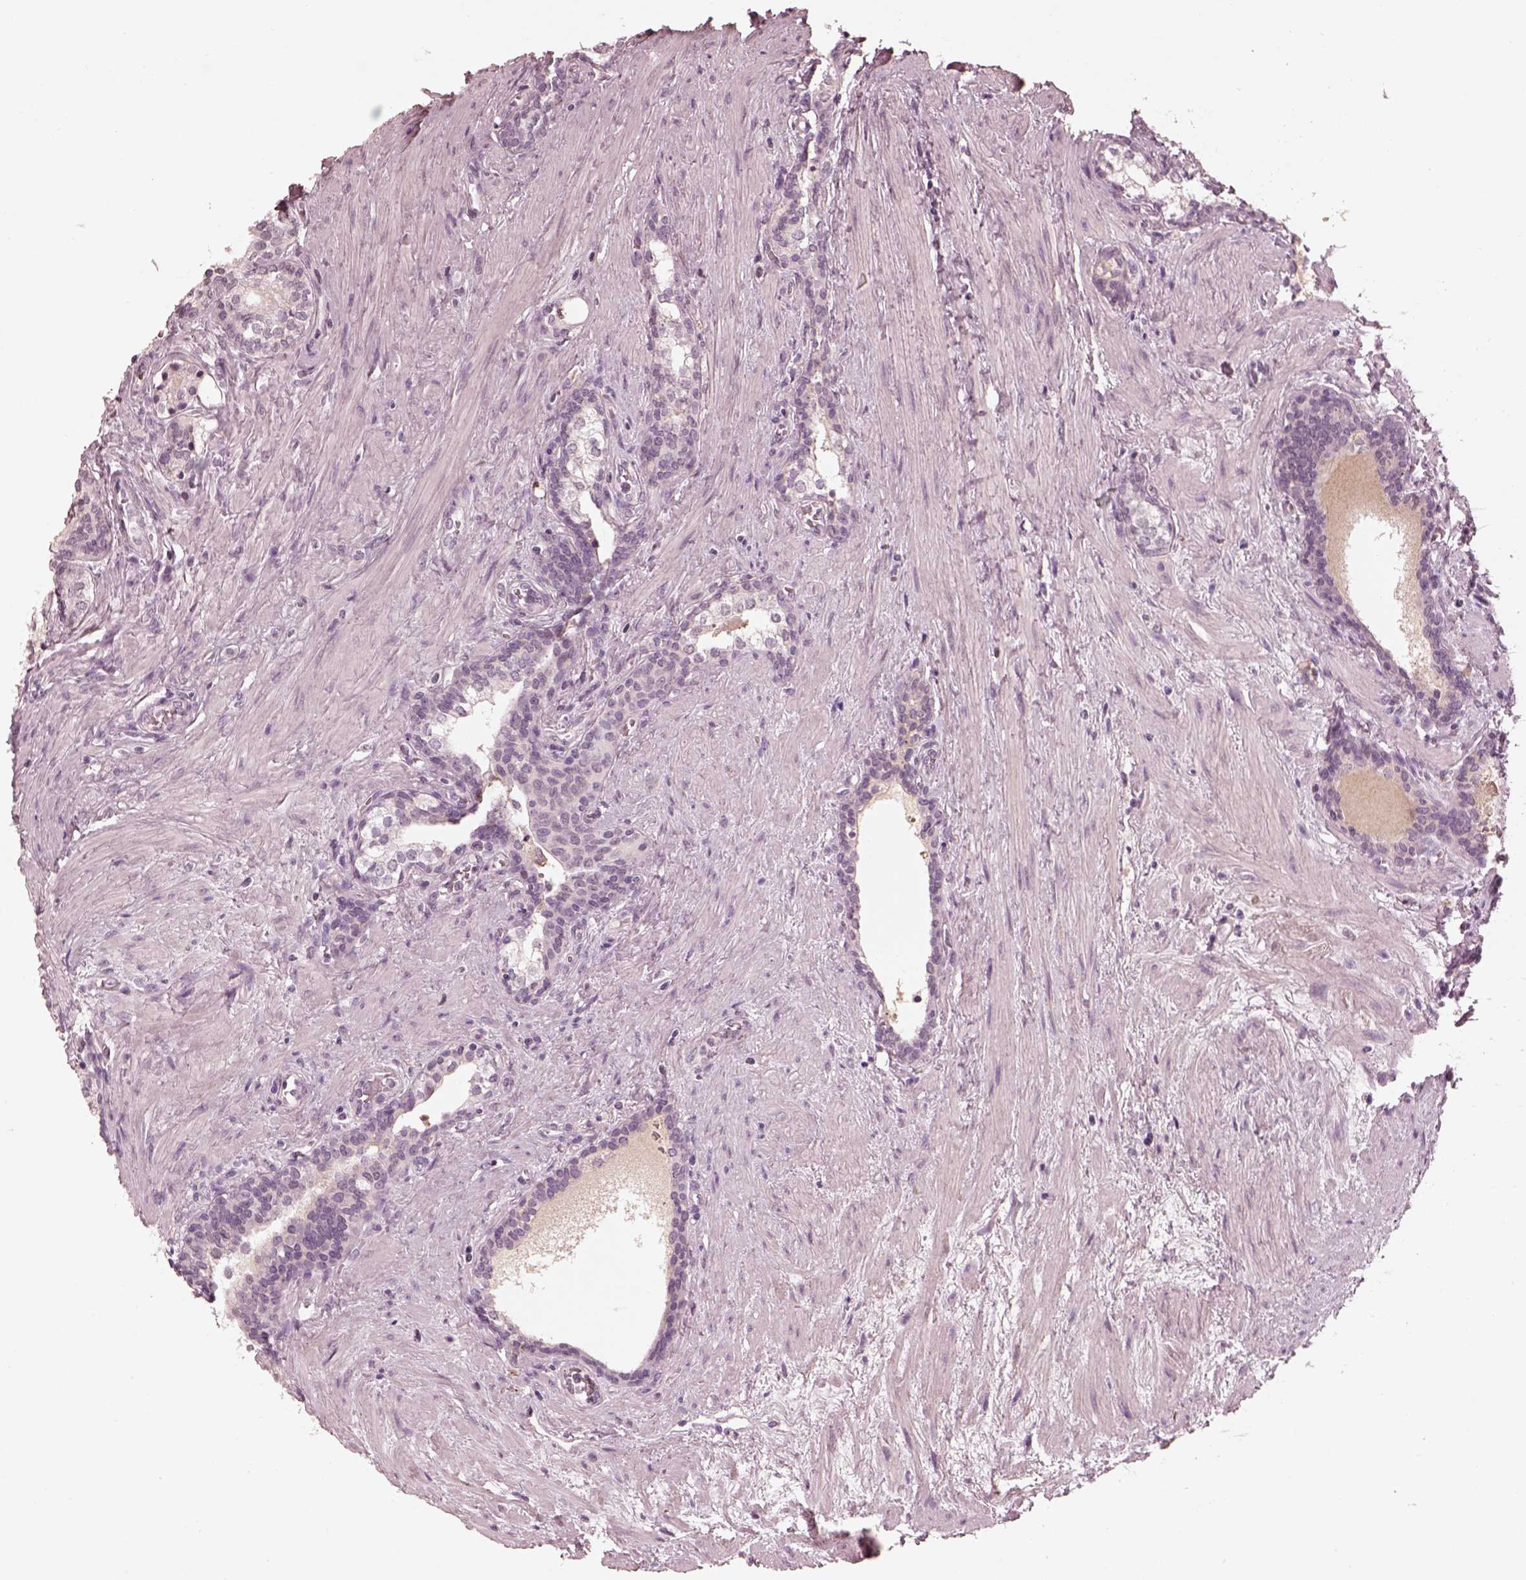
{"staining": {"intensity": "negative", "quantity": "none", "location": "none"}, "tissue": "prostate cancer", "cell_type": "Tumor cells", "image_type": "cancer", "snomed": [{"axis": "morphology", "description": "Adenocarcinoma, NOS"}, {"axis": "morphology", "description": "Adenocarcinoma, High grade"}, {"axis": "topography", "description": "Prostate"}], "caption": "Immunohistochemistry (IHC) photomicrograph of neoplastic tissue: human prostate adenocarcinoma stained with DAB (3,3'-diaminobenzidine) reveals no significant protein expression in tumor cells. (Immunohistochemistry (IHC), brightfield microscopy, high magnification).", "gene": "KCNA2", "patient": {"sex": "male", "age": 61}}